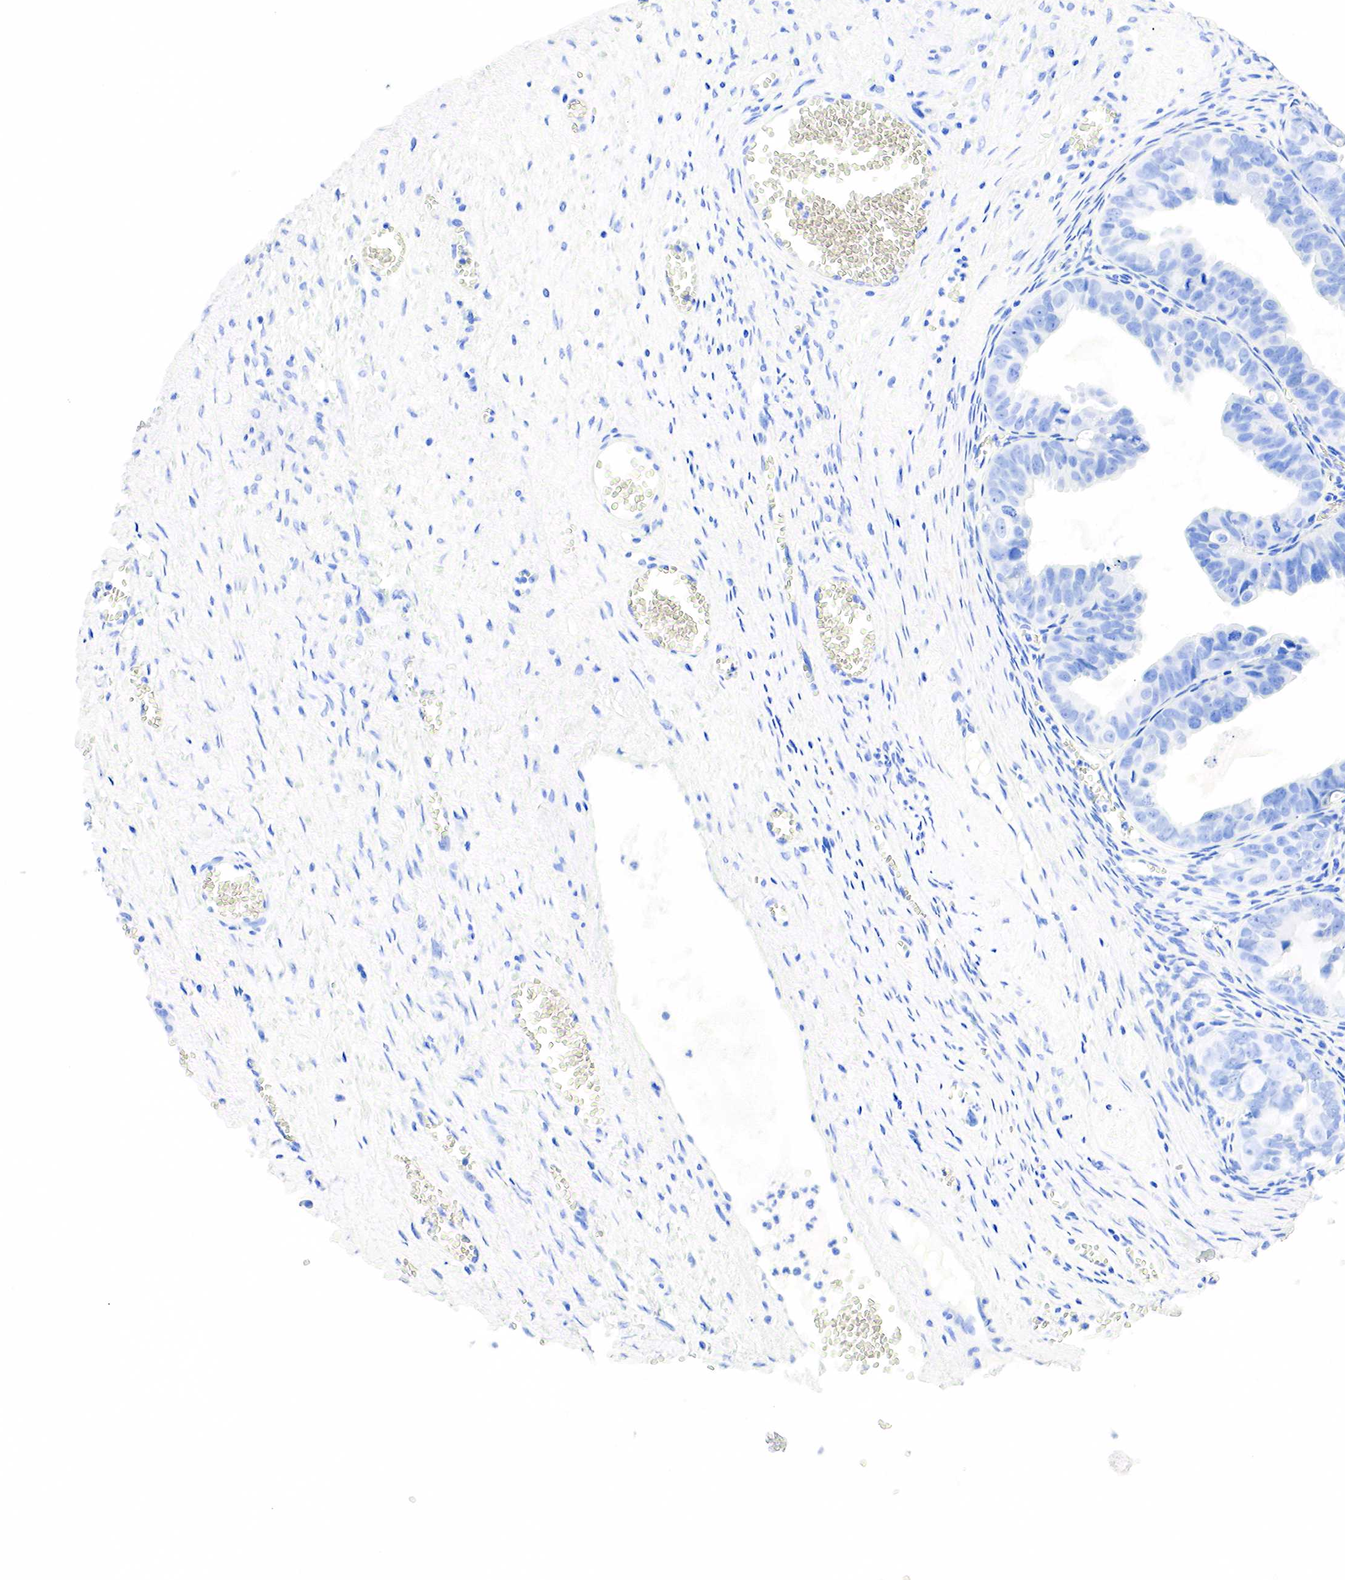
{"staining": {"intensity": "negative", "quantity": "none", "location": "none"}, "tissue": "ovarian cancer", "cell_type": "Tumor cells", "image_type": "cancer", "snomed": [{"axis": "morphology", "description": "Carcinoma, endometroid"}, {"axis": "topography", "description": "Ovary"}], "caption": "DAB (3,3'-diaminobenzidine) immunohistochemical staining of human ovarian endometroid carcinoma shows no significant expression in tumor cells.", "gene": "PTH", "patient": {"sex": "female", "age": 85}}